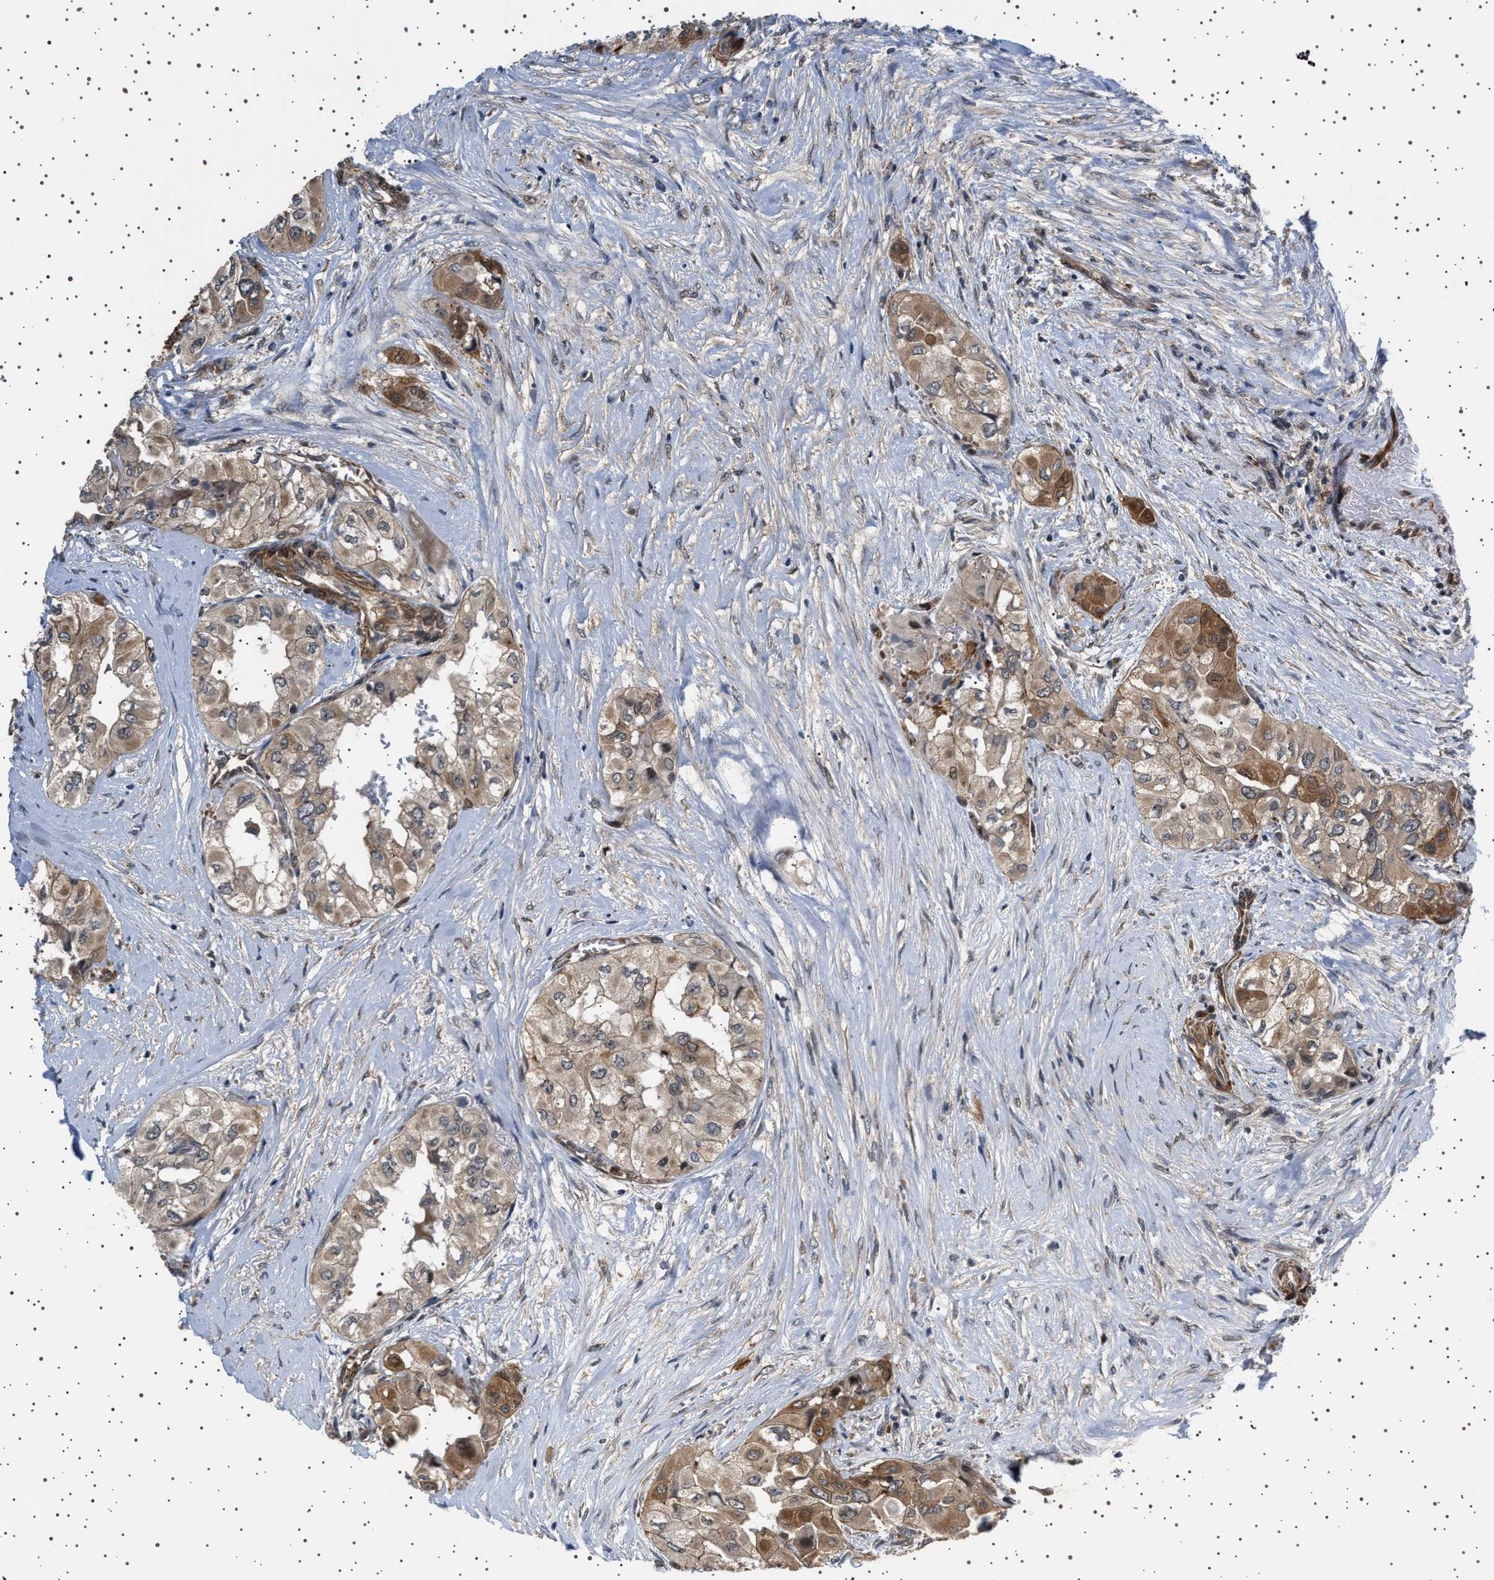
{"staining": {"intensity": "moderate", "quantity": ">75%", "location": "cytoplasmic/membranous"}, "tissue": "thyroid cancer", "cell_type": "Tumor cells", "image_type": "cancer", "snomed": [{"axis": "morphology", "description": "Papillary adenocarcinoma, NOS"}, {"axis": "topography", "description": "Thyroid gland"}], "caption": "Protein expression analysis of human thyroid cancer (papillary adenocarcinoma) reveals moderate cytoplasmic/membranous staining in approximately >75% of tumor cells.", "gene": "BAG3", "patient": {"sex": "female", "age": 59}}